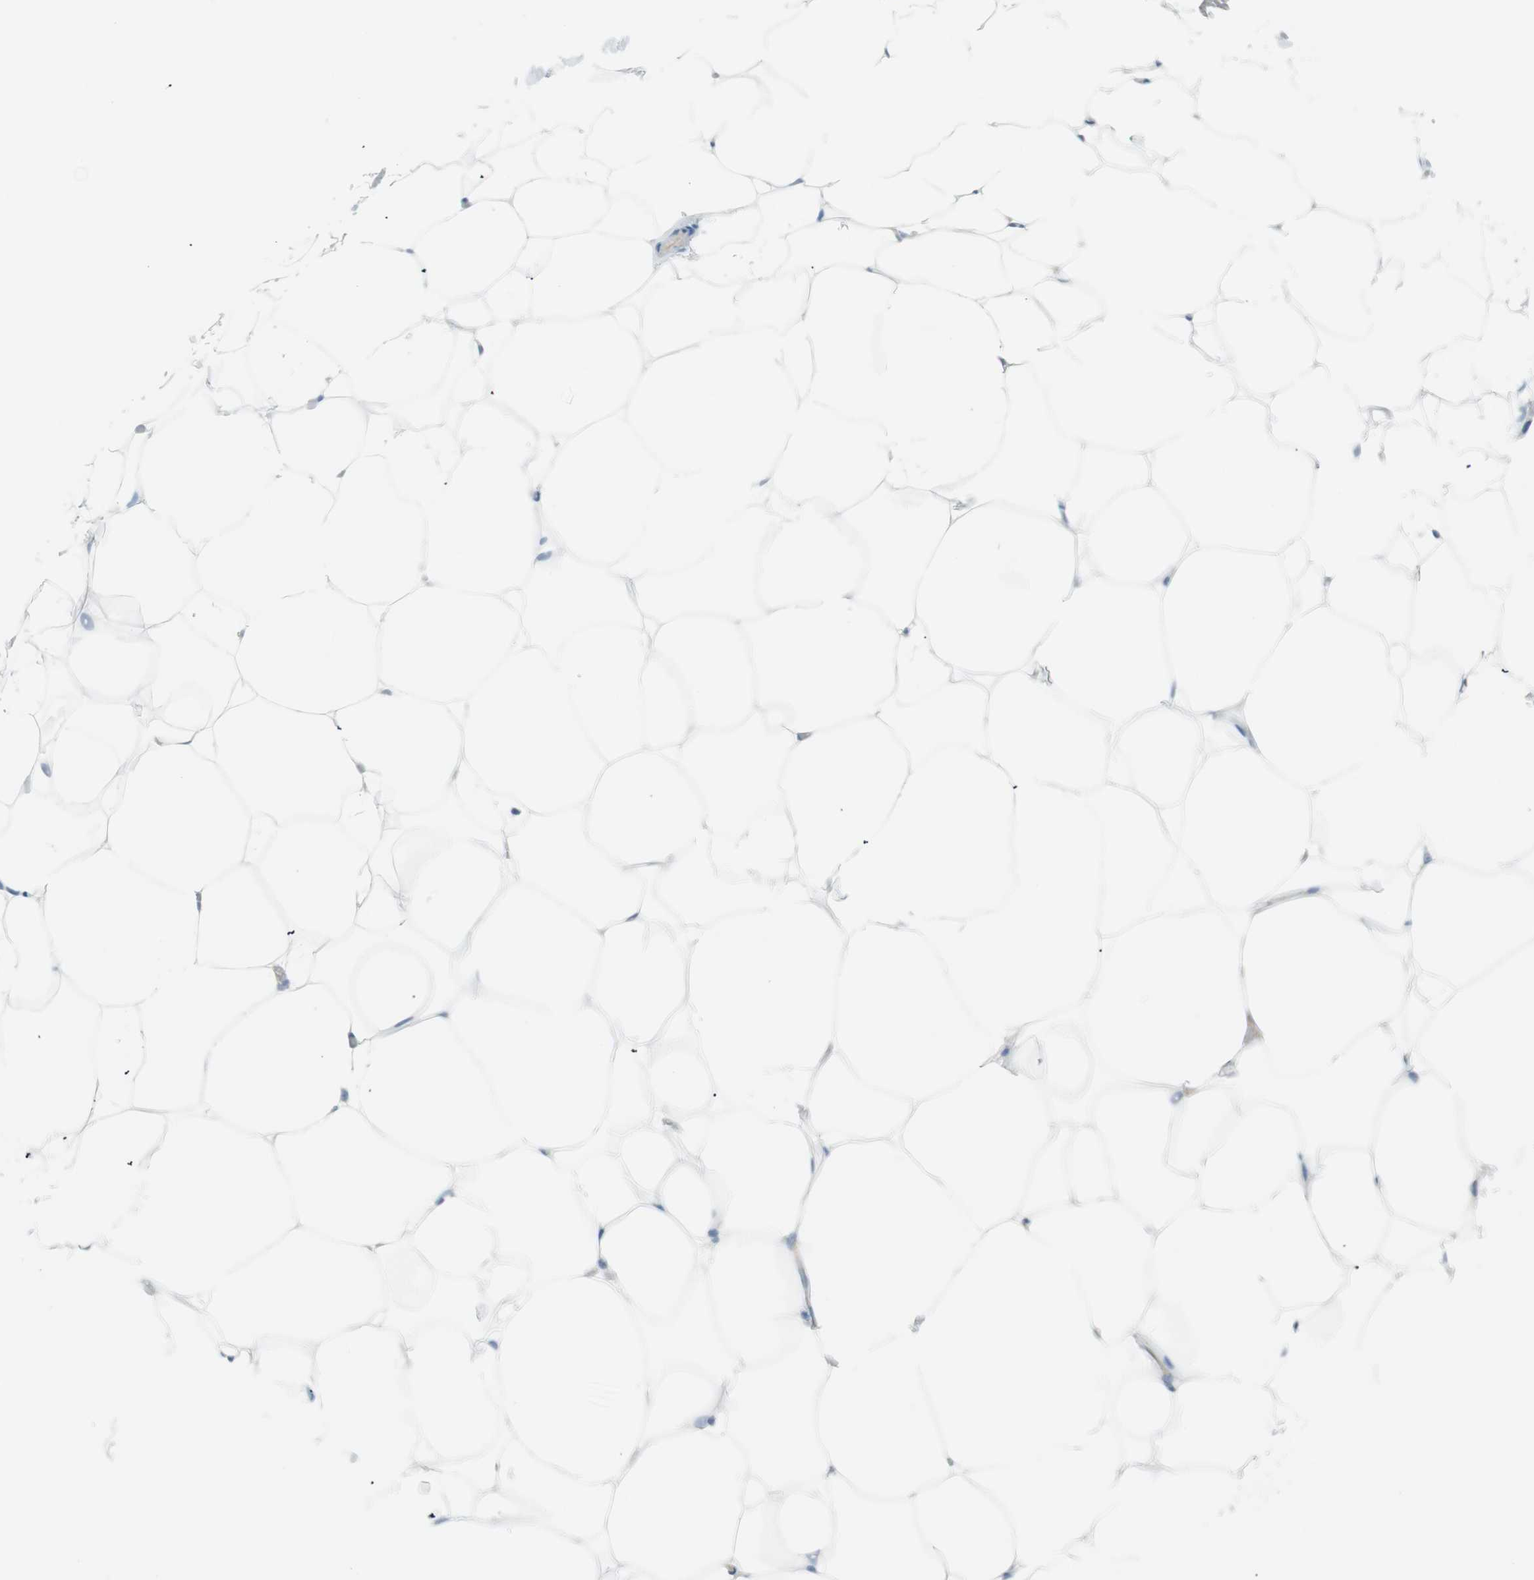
{"staining": {"intensity": "negative", "quantity": "none", "location": "none"}, "tissue": "adipose tissue", "cell_type": "Adipocytes", "image_type": "normal", "snomed": [{"axis": "morphology", "description": "Normal tissue, NOS"}, {"axis": "topography", "description": "Breast"}, {"axis": "topography", "description": "Adipose tissue"}], "caption": "Immunohistochemistry image of benign human adipose tissue stained for a protein (brown), which shows no expression in adipocytes. Nuclei are stained in blue.", "gene": "TNFRSF13C", "patient": {"sex": "female", "age": 25}}